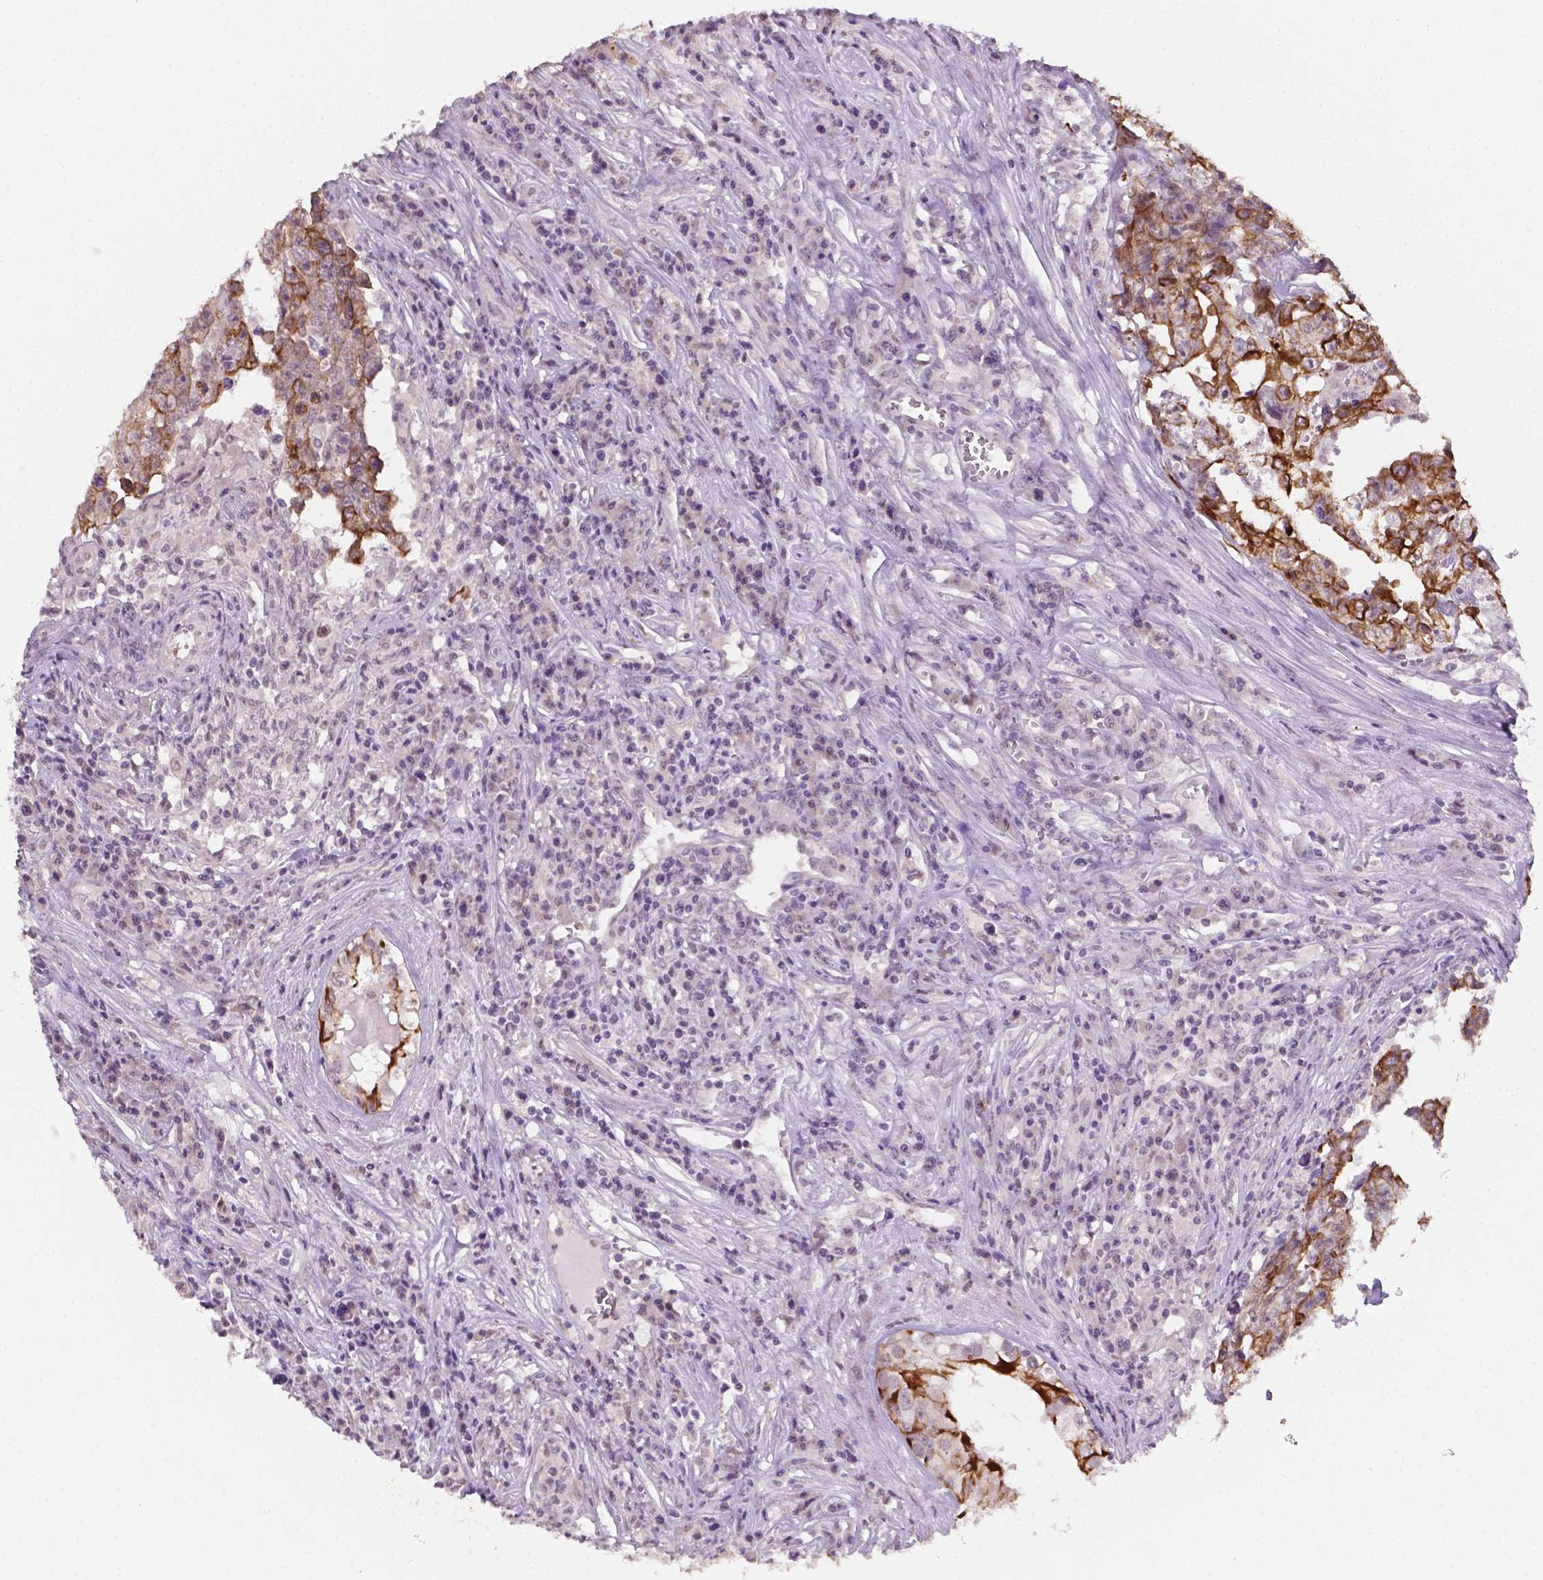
{"staining": {"intensity": "strong", "quantity": "25%-75%", "location": "cytoplasmic/membranous"}, "tissue": "testis cancer", "cell_type": "Tumor cells", "image_type": "cancer", "snomed": [{"axis": "morphology", "description": "Carcinoma, Embryonal, NOS"}, {"axis": "topography", "description": "Testis"}], "caption": "A high-resolution histopathology image shows IHC staining of testis cancer (embryonal carcinoma), which shows strong cytoplasmic/membranous staining in approximately 25%-75% of tumor cells. (Stains: DAB (3,3'-diaminobenzidine) in brown, nuclei in blue, Microscopy: brightfield microscopy at high magnification).", "gene": "SHLD3", "patient": {"sex": "male", "age": 22}}